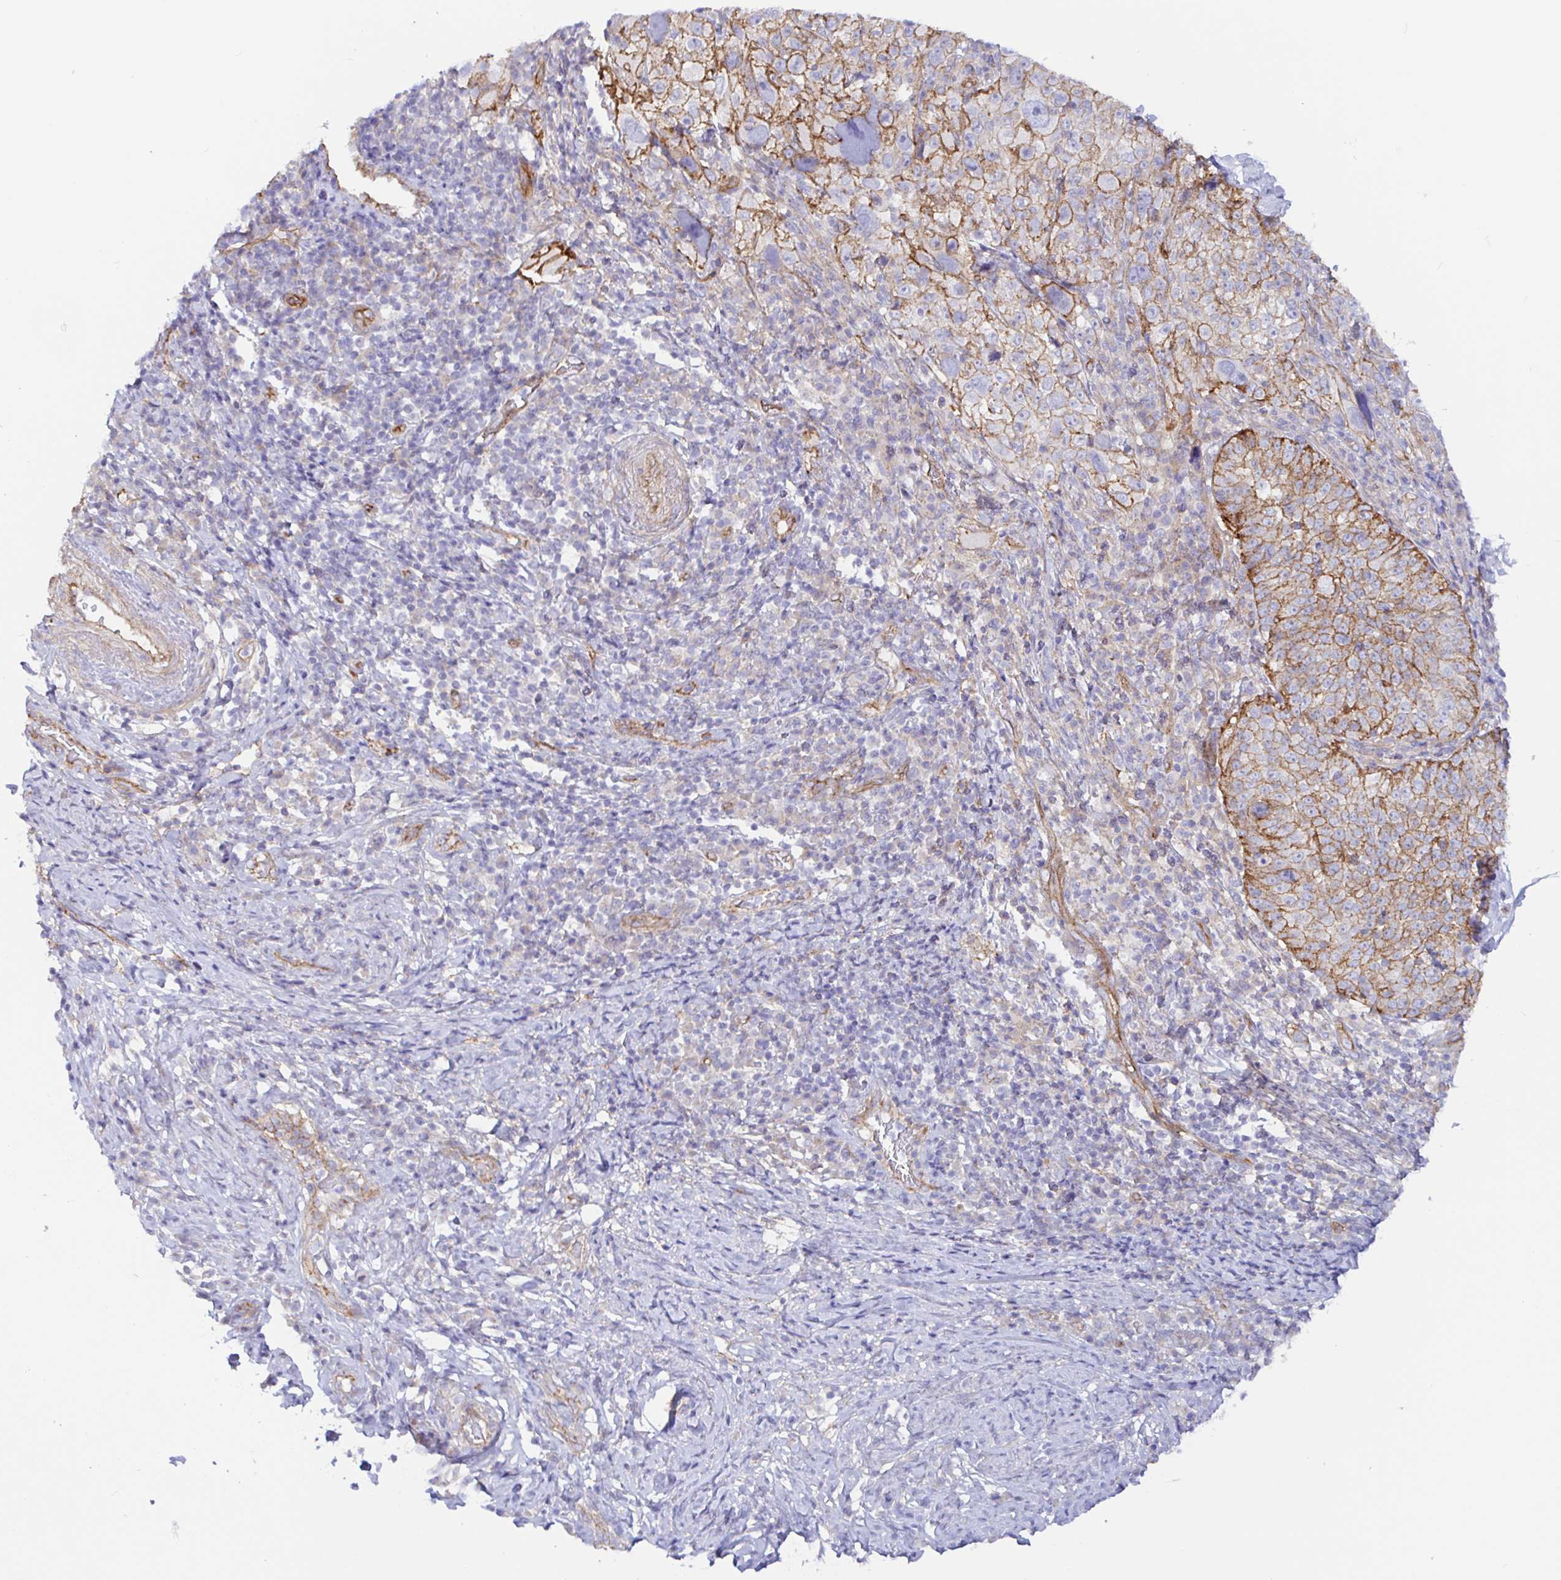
{"staining": {"intensity": "moderate", "quantity": "25%-75%", "location": "cytoplasmic/membranous"}, "tissue": "cervical cancer", "cell_type": "Tumor cells", "image_type": "cancer", "snomed": [{"axis": "morphology", "description": "Squamous cell carcinoma, NOS"}, {"axis": "topography", "description": "Cervix"}], "caption": "This is an image of immunohistochemistry staining of cervical cancer, which shows moderate staining in the cytoplasmic/membranous of tumor cells.", "gene": "ARL4D", "patient": {"sex": "female", "age": 75}}